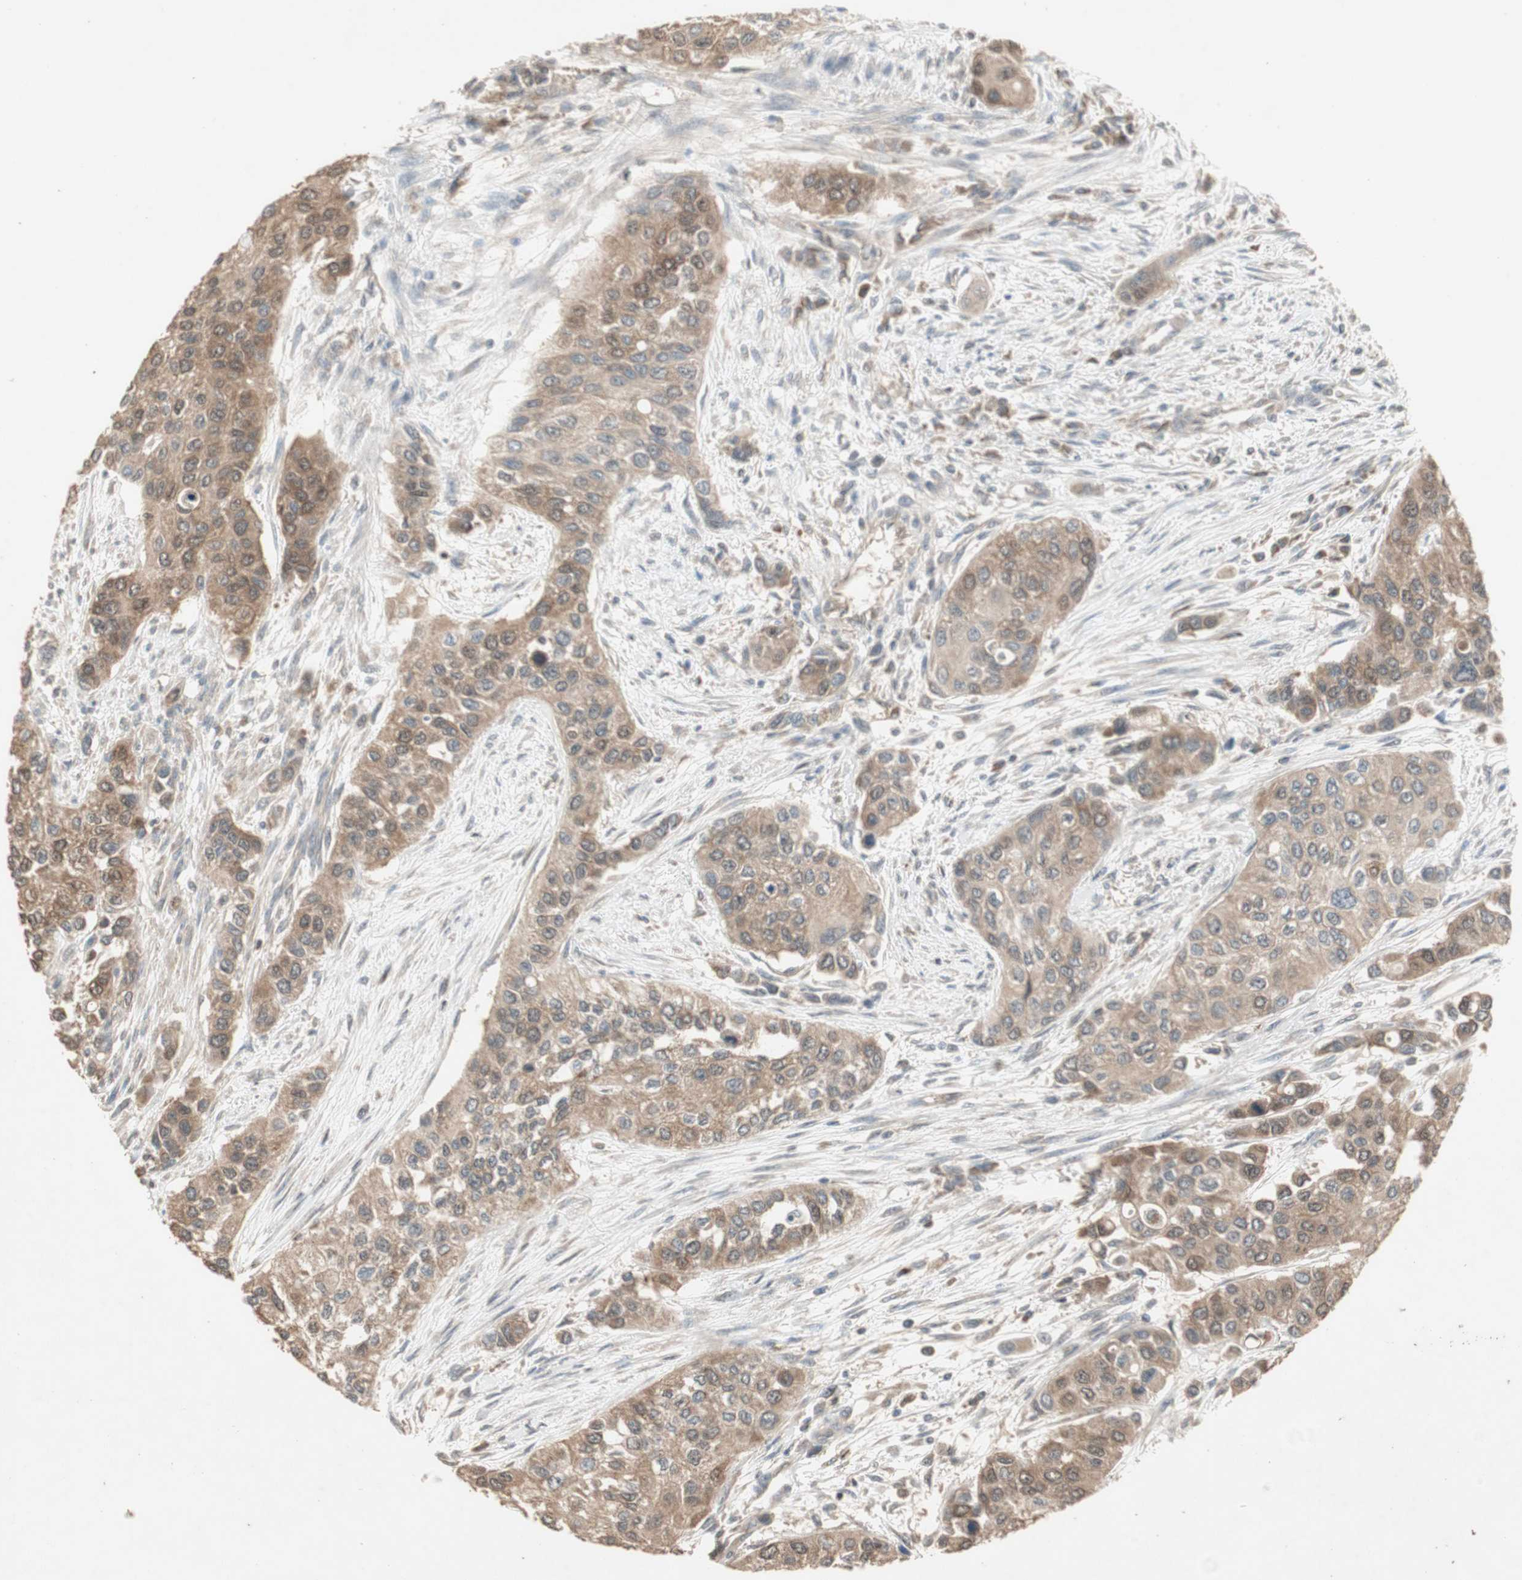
{"staining": {"intensity": "moderate", "quantity": ">75%", "location": "cytoplasmic/membranous"}, "tissue": "urothelial cancer", "cell_type": "Tumor cells", "image_type": "cancer", "snomed": [{"axis": "morphology", "description": "Urothelial carcinoma, High grade"}, {"axis": "topography", "description": "Urinary bladder"}], "caption": "Brown immunohistochemical staining in human urothelial carcinoma (high-grade) exhibits moderate cytoplasmic/membranous staining in approximately >75% of tumor cells.", "gene": "UBAC1", "patient": {"sex": "female", "age": 56}}